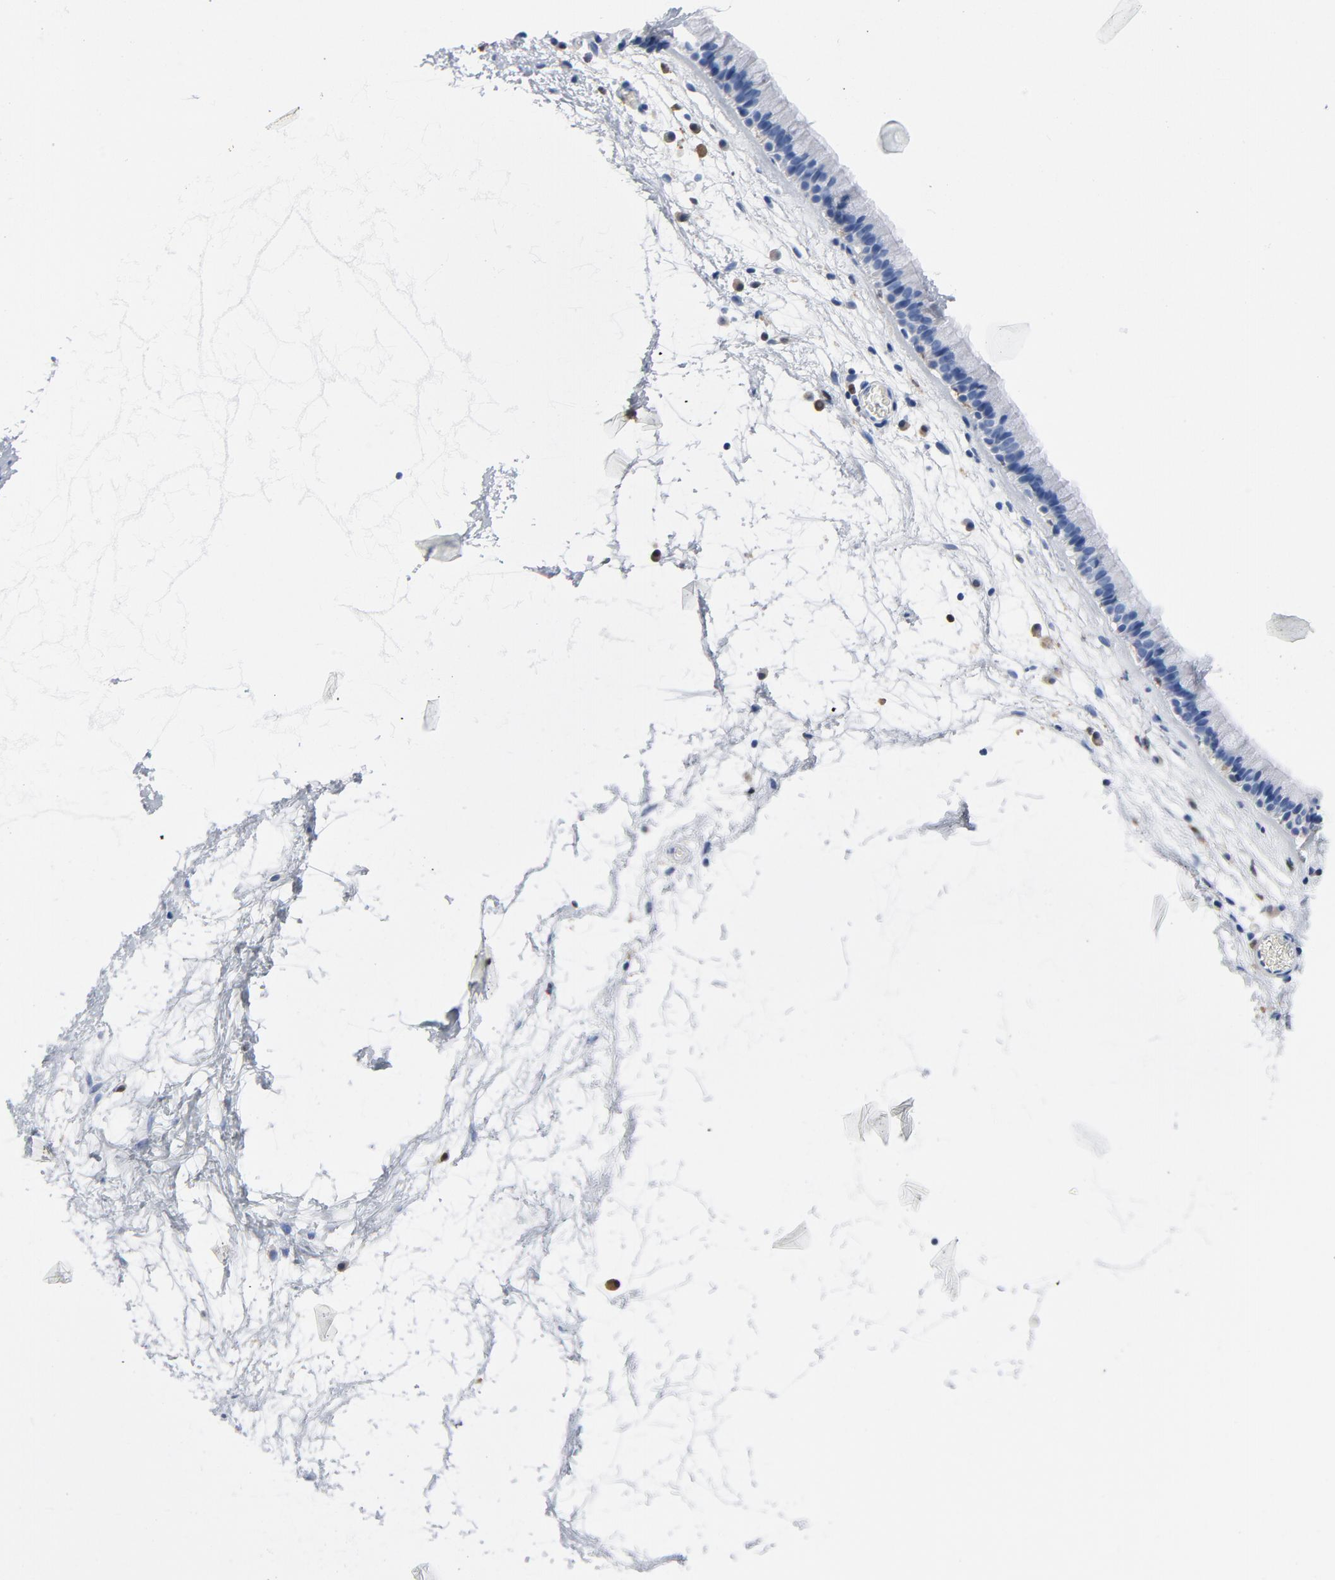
{"staining": {"intensity": "negative", "quantity": "none", "location": "none"}, "tissue": "nasopharynx", "cell_type": "Respiratory epithelial cells", "image_type": "normal", "snomed": [{"axis": "morphology", "description": "Normal tissue, NOS"}, {"axis": "morphology", "description": "Inflammation, NOS"}, {"axis": "topography", "description": "Nasopharynx"}], "caption": "Protein analysis of unremarkable nasopharynx shows no significant expression in respiratory epithelial cells. (DAB (3,3'-diaminobenzidine) immunohistochemistry (IHC) visualized using brightfield microscopy, high magnification).", "gene": "NCF1", "patient": {"sex": "male", "age": 48}}